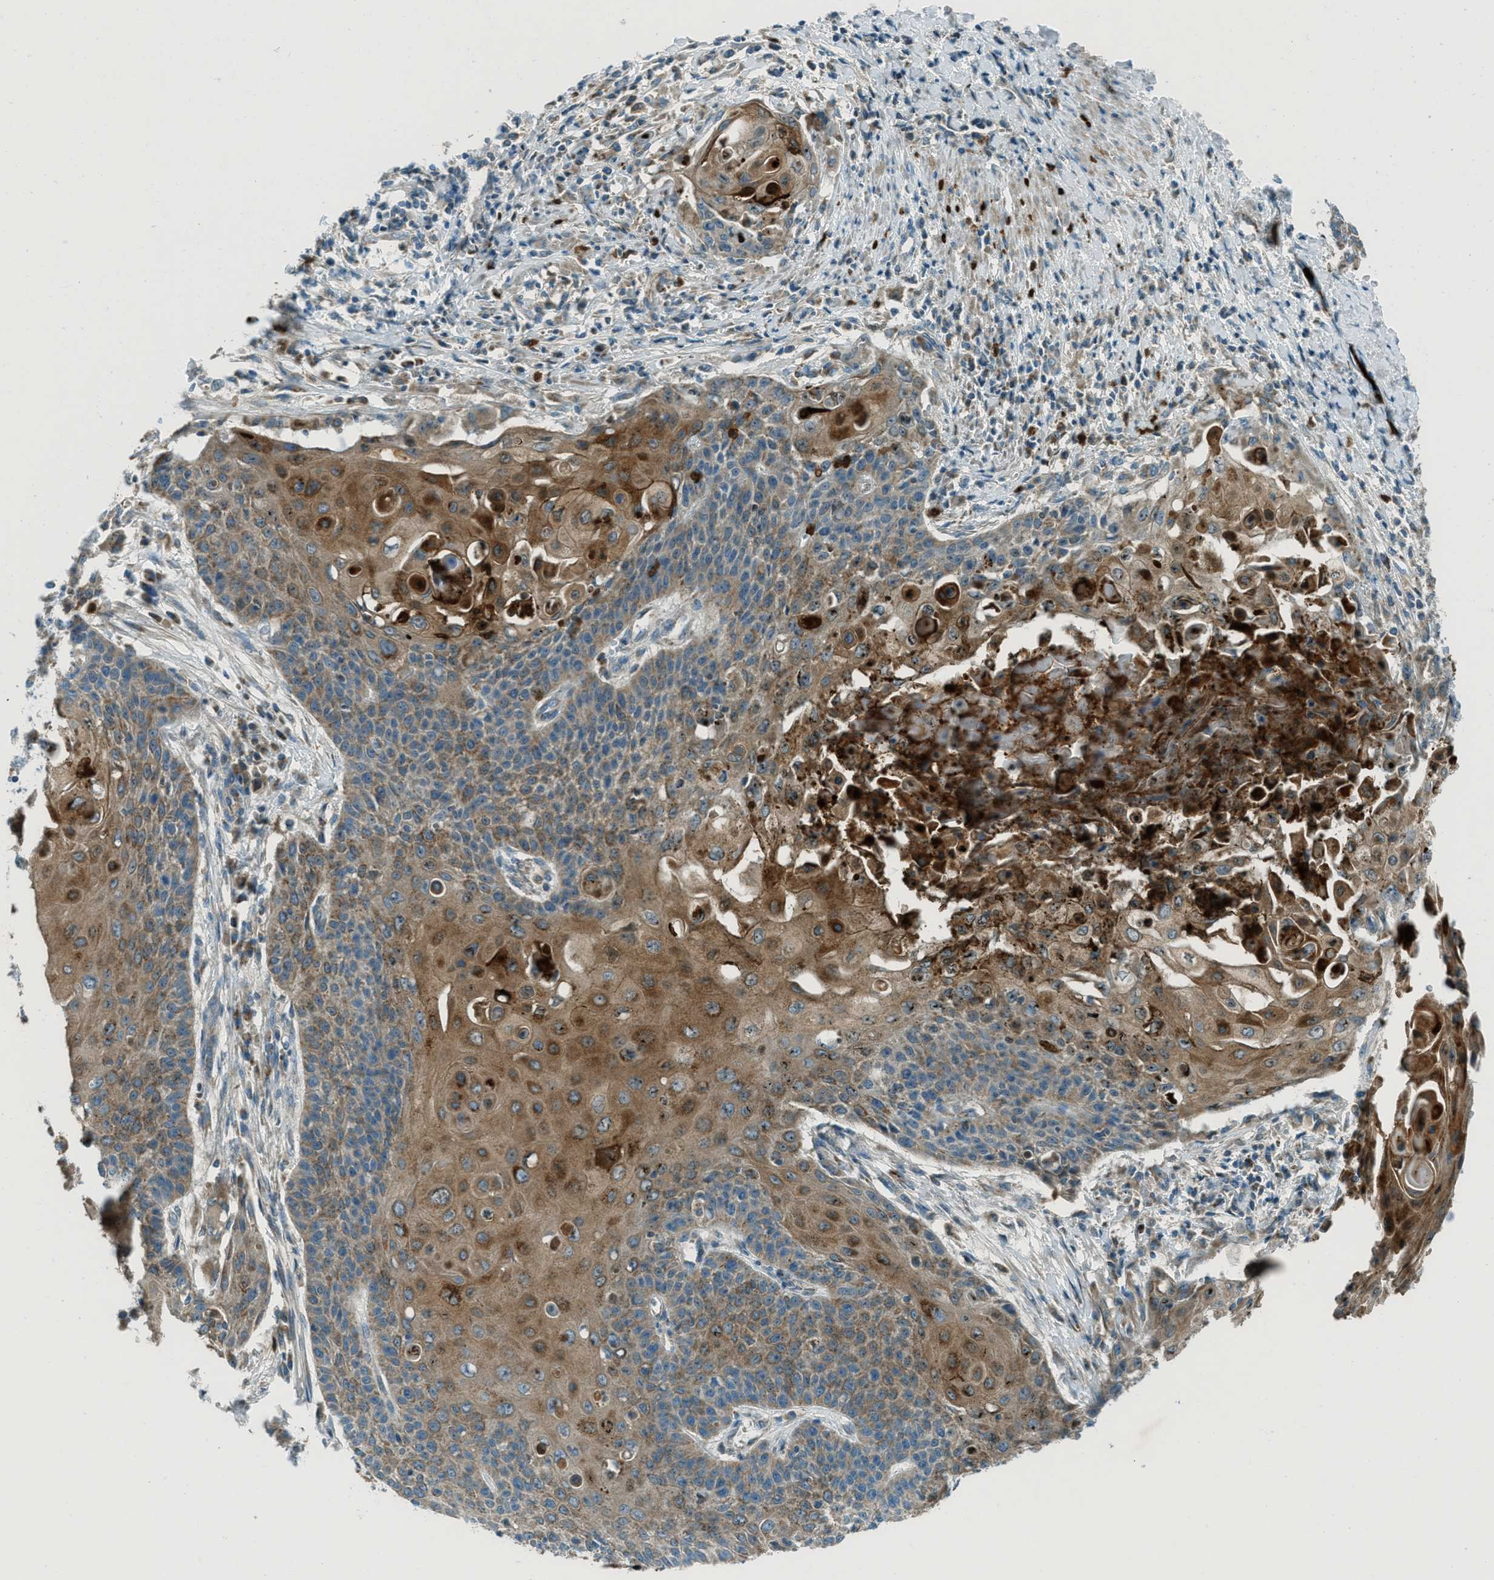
{"staining": {"intensity": "moderate", "quantity": "<25%", "location": "cytoplasmic/membranous"}, "tissue": "cervical cancer", "cell_type": "Tumor cells", "image_type": "cancer", "snomed": [{"axis": "morphology", "description": "Squamous cell carcinoma, NOS"}, {"axis": "topography", "description": "Cervix"}], "caption": "Cervical cancer (squamous cell carcinoma) tissue displays moderate cytoplasmic/membranous expression in approximately <25% of tumor cells, visualized by immunohistochemistry. The staining was performed using DAB to visualize the protein expression in brown, while the nuclei were stained in blue with hematoxylin (Magnification: 20x).", "gene": "FAR1", "patient": {"sex": "female", "age": 39}}